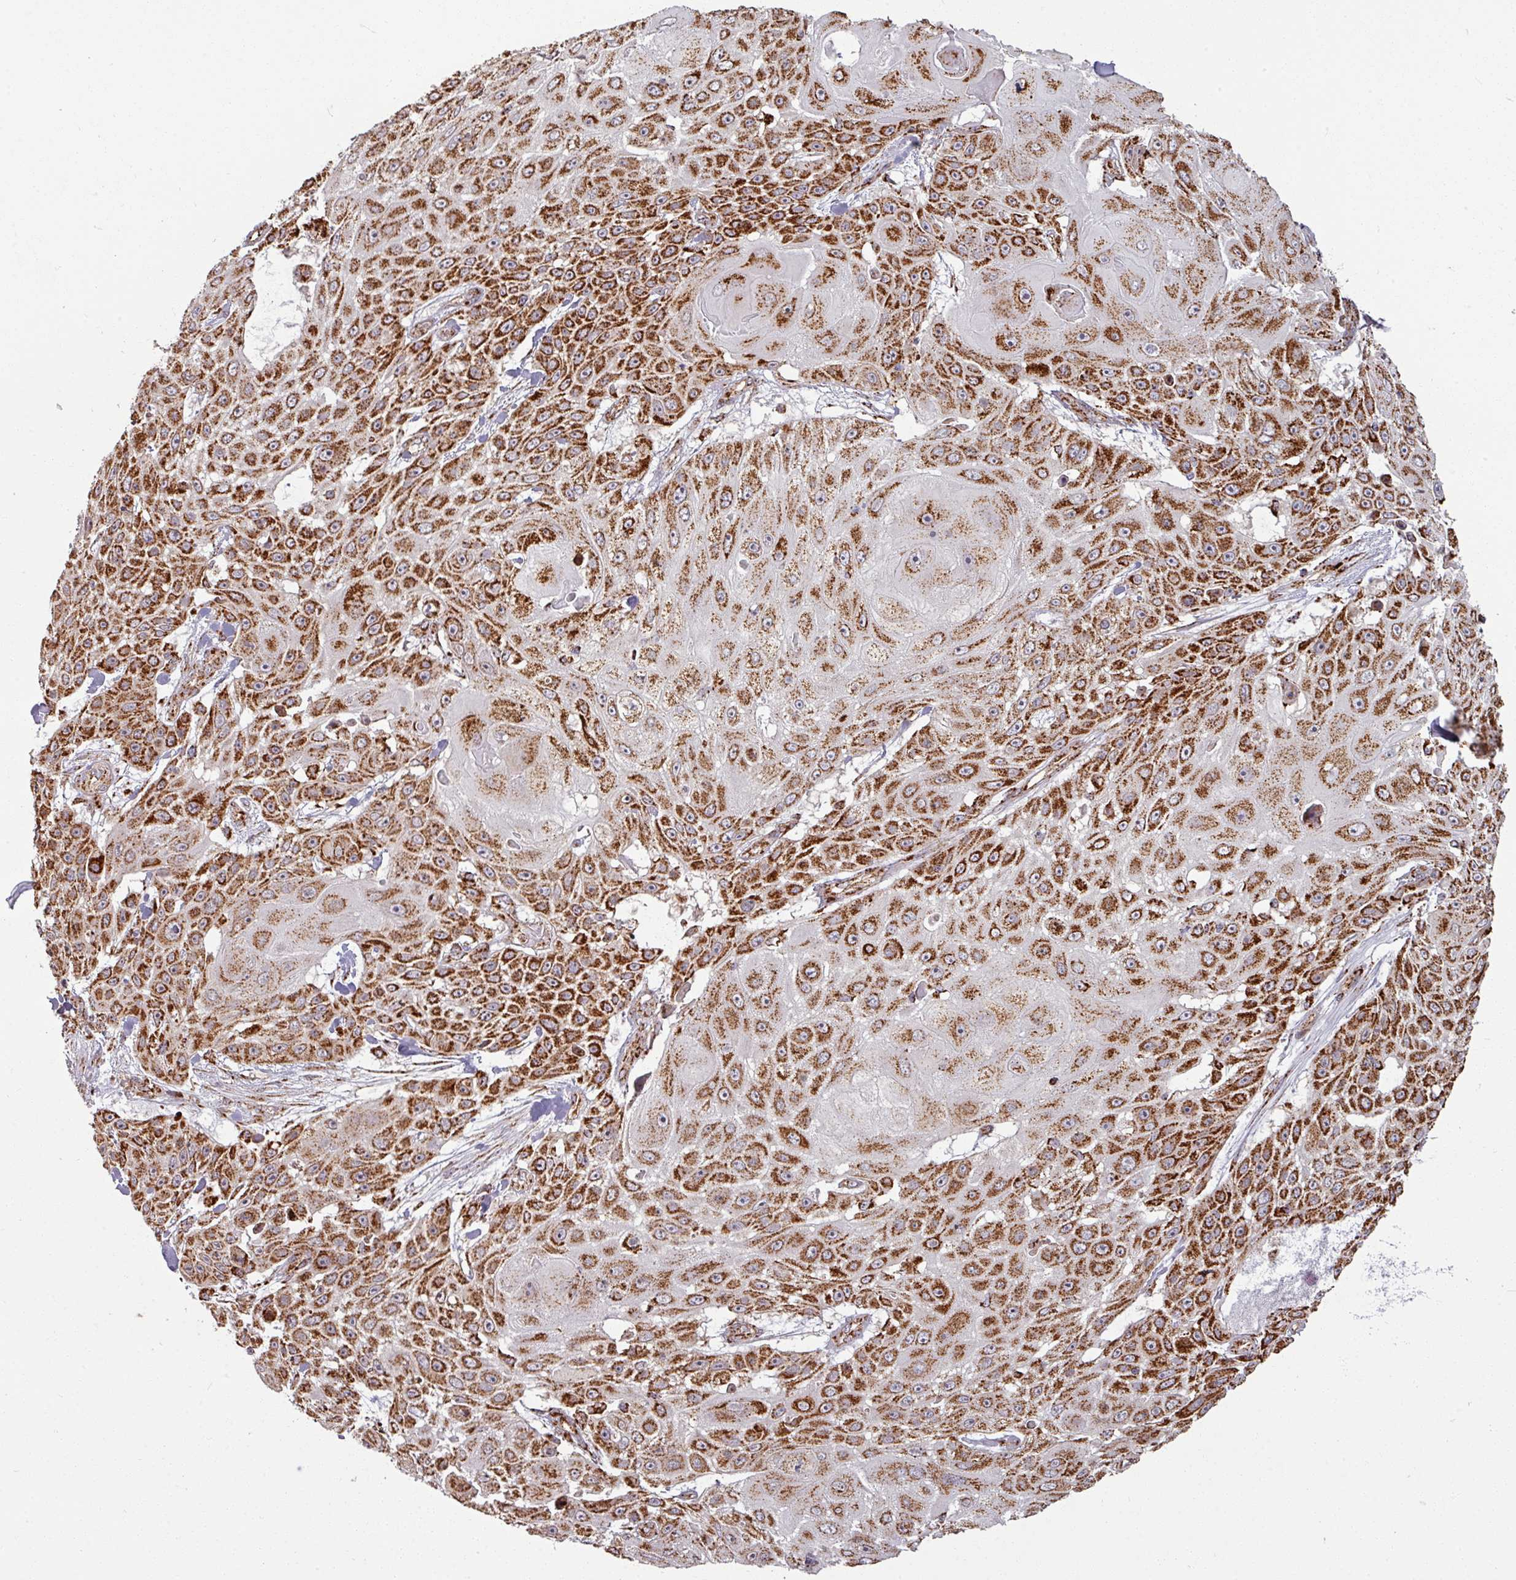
{"staining": {"intensity": "strong", "quantity": ">75%", "location": "cytoplasmic/membranous"}, "tissue": "skin cancer", "cell_type": "Tumor cells", "image_type": "cancer", "snomed": [{"axis": "morphology", "description": "Squamous cell carcinoma, NOS"}, {"axis": "topography", "description": "Skin"}], "caption": "Immunohistochemistry histopathology image of neoplastic tissue: skin squamous cell carcinoma stained using immunohistochemistry exhibits high levels of strong protein expression localized specifically in the cytoplasmic/membranous of tumor cells, appearing as a cytoplasmic/membranous brown color.", "gene": "MAGT1", "patient": {"sex": "female", "age": 86}}